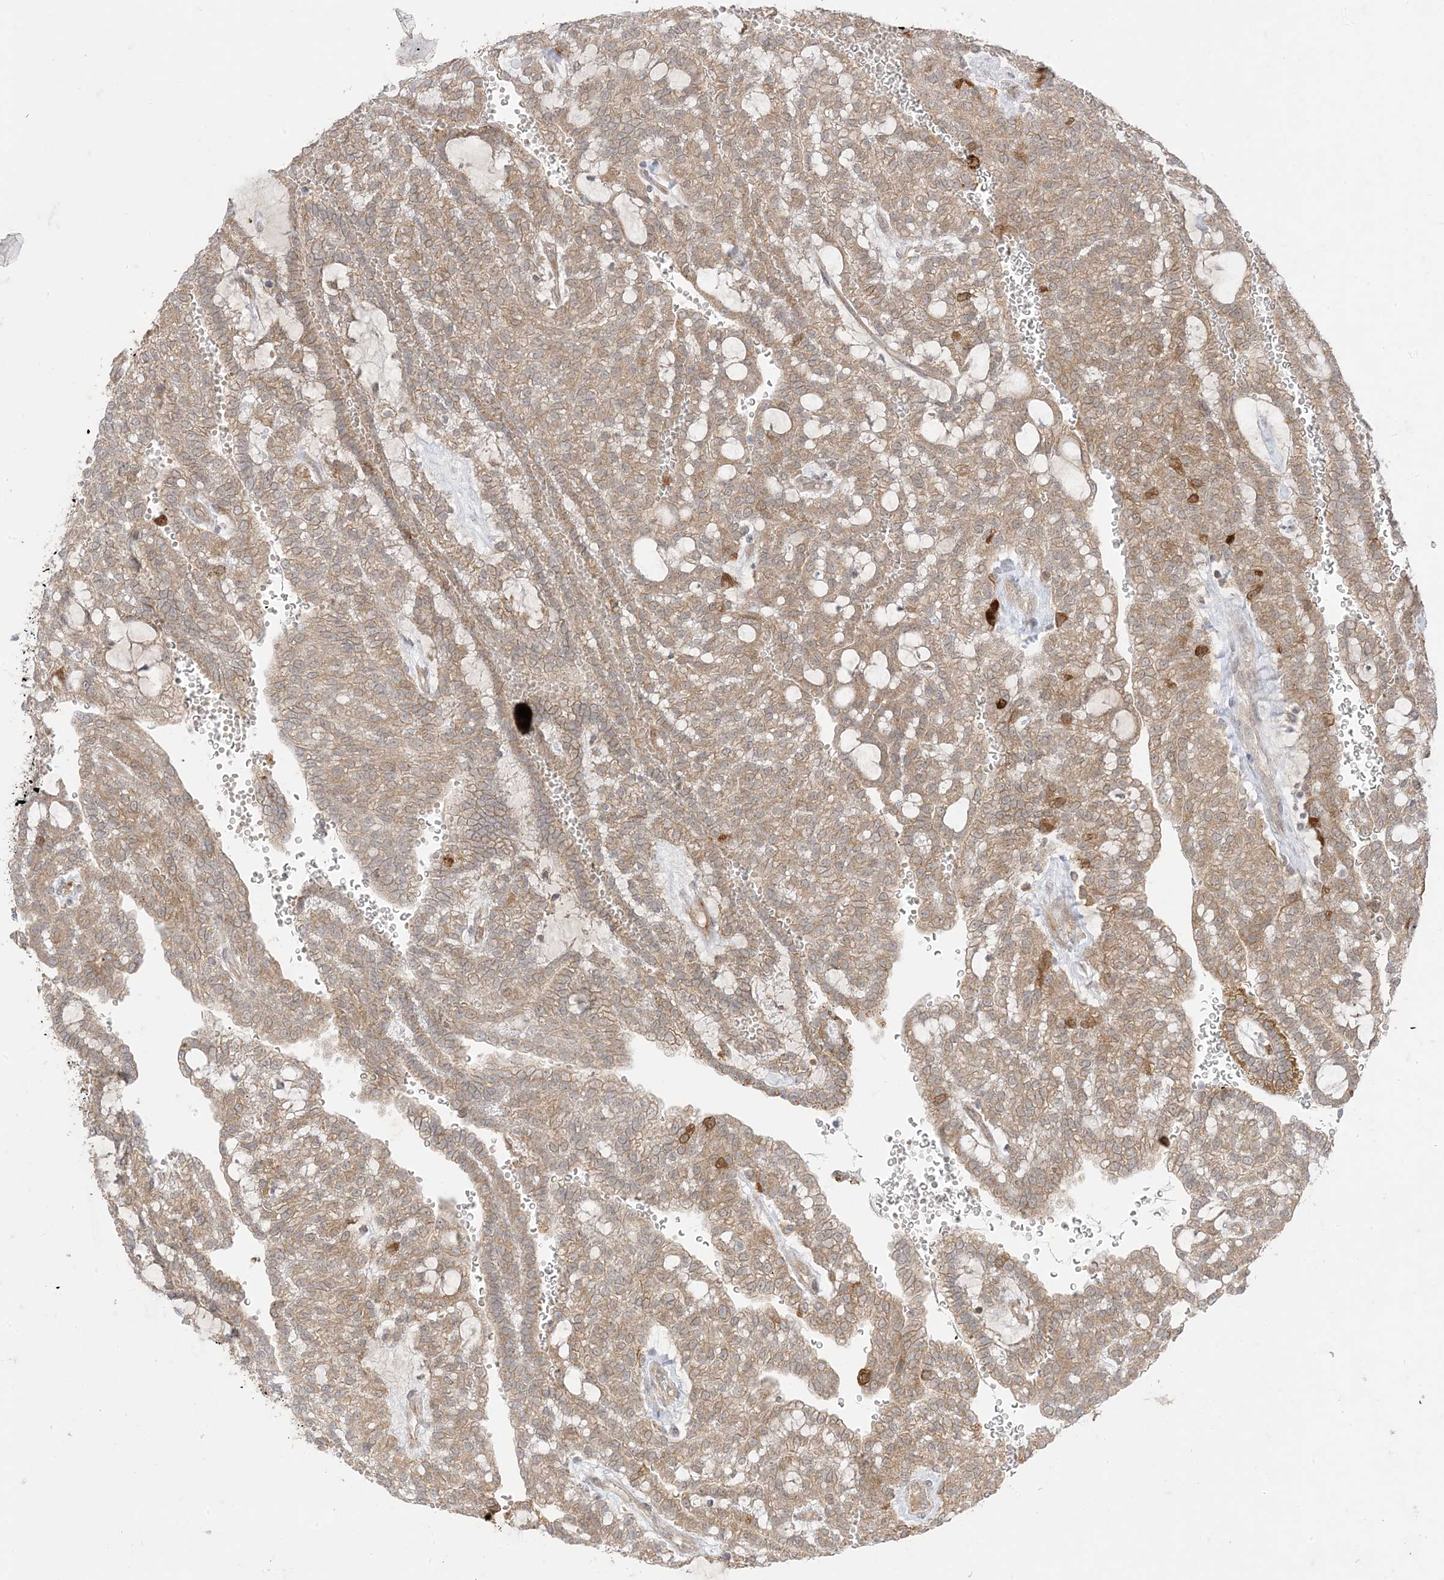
{"staining": {"intensity": "moderate", "quantity": ">75%", "location": "cytoplasmic/membranous"}, "tissue": "renal cancer", "cell_type": "Tumor cells", "image_type": "cancer", "snomed": [{"axis": "morphology", "description": "Adenocarcinoma, NOS"}, {"axis": "topography", "description": "Kidney"}], "caption": "This histopathology image exhibits IHC staining of human renal cancer (adenocarcinoma), with medium moderate cytoplasmic/membranous positivity in approximately >75% of tumor cells.", "gene": "ODC1", "patient": {"sex": "male", "age": 63}}